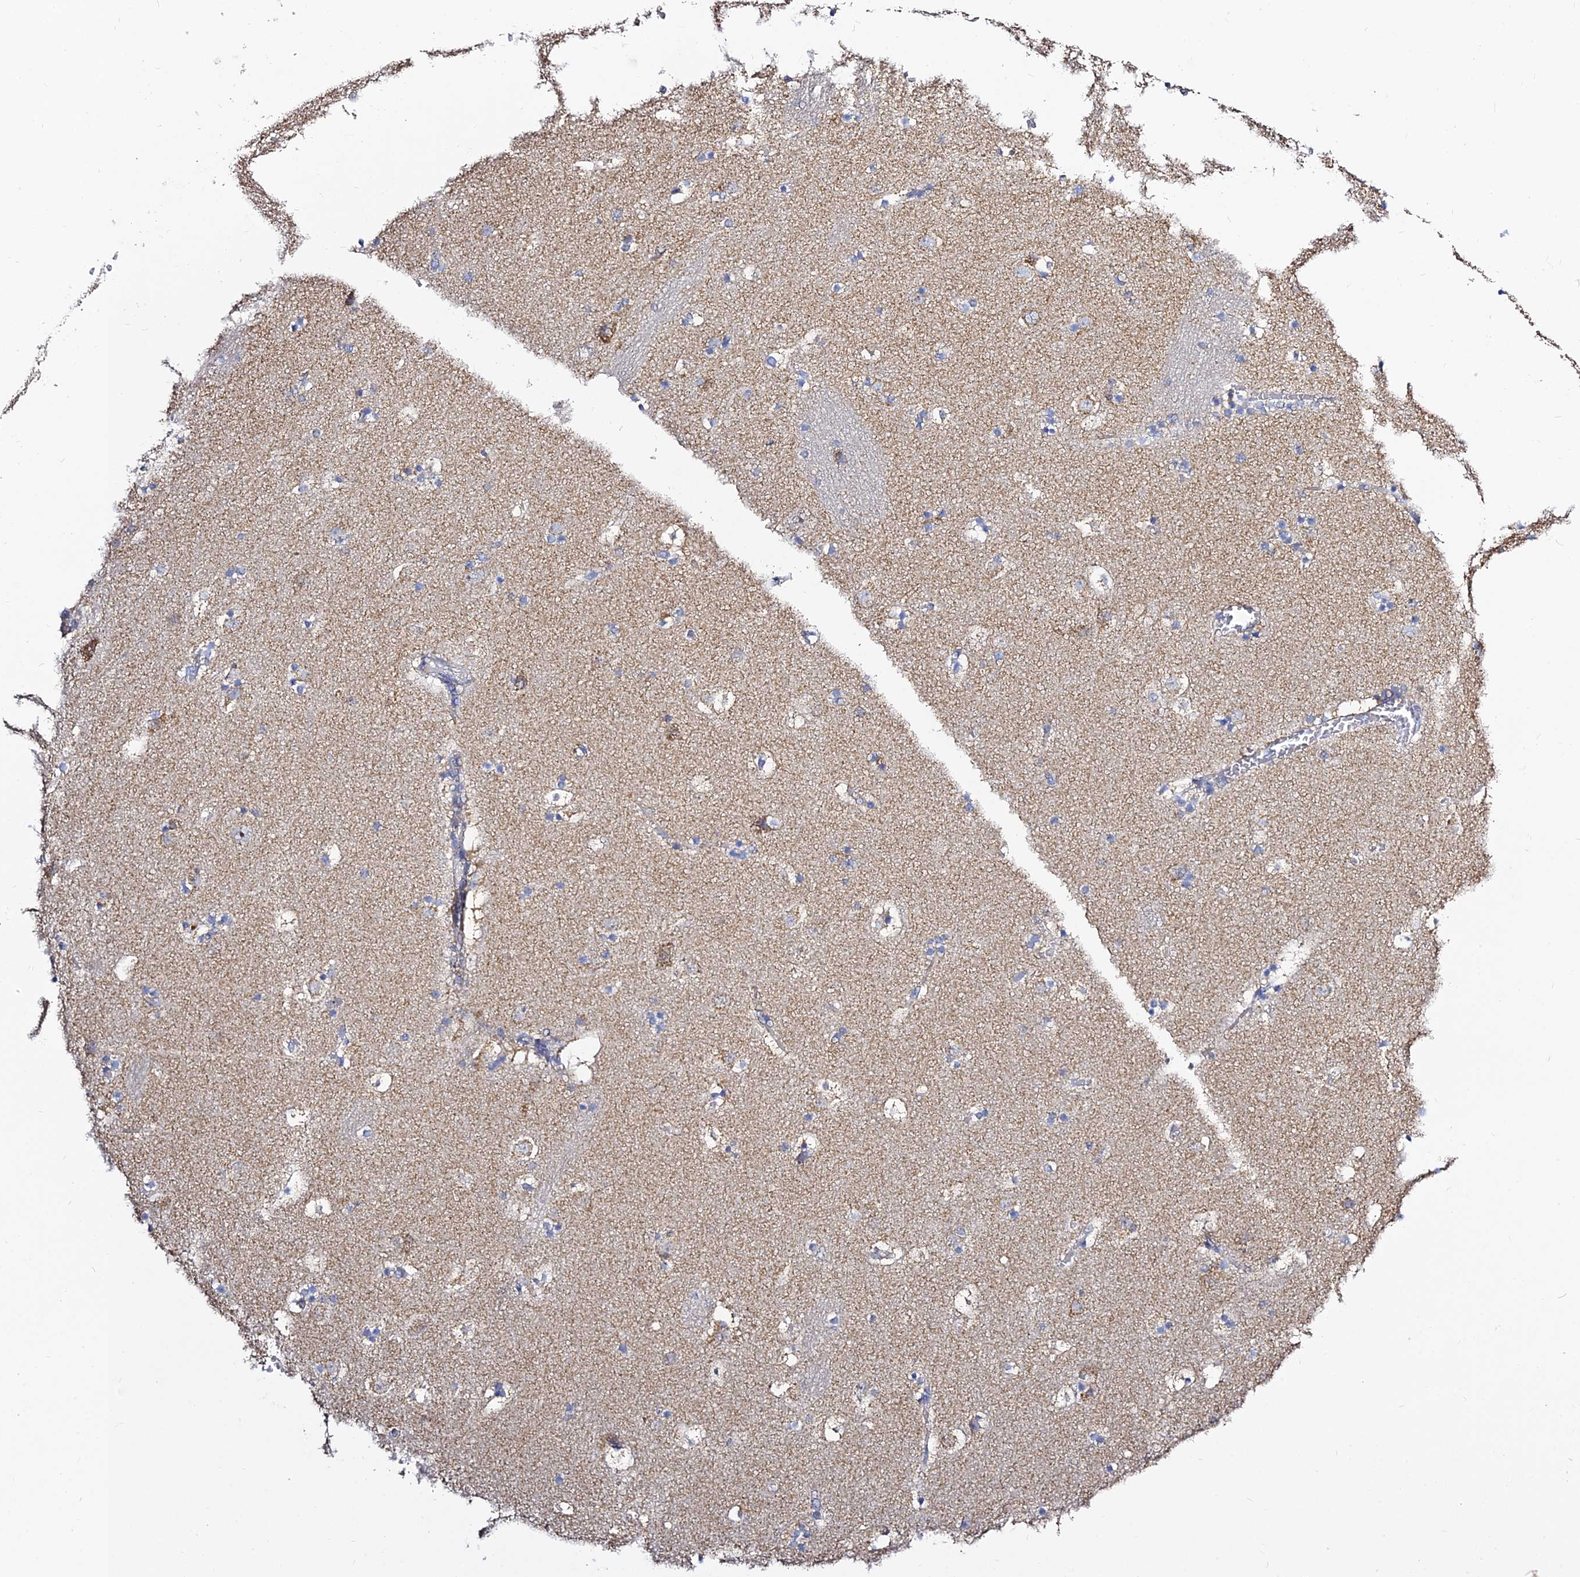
{"staining": {"intensity": "negative", "quantity": "none", "location": "none"}, "tissue": "caudate", "cell_type": "Glial cells", "image_type": "normal", "snomed": [{"axis": "morphology", "description": "Normal tissue, NOS"}, {"axis": "topography", "description": "Lateral ventricle wall"}], "caption": "Immunohistochemistry of benign human caudate displays no positivity in glial cells. (Stains: DAB IHC with hematoxylin counter stain, Microscopy: brightfield microscopy at high magnification).", "gene": "TYW5", "patient": {"sex": "male", "age": 45}}